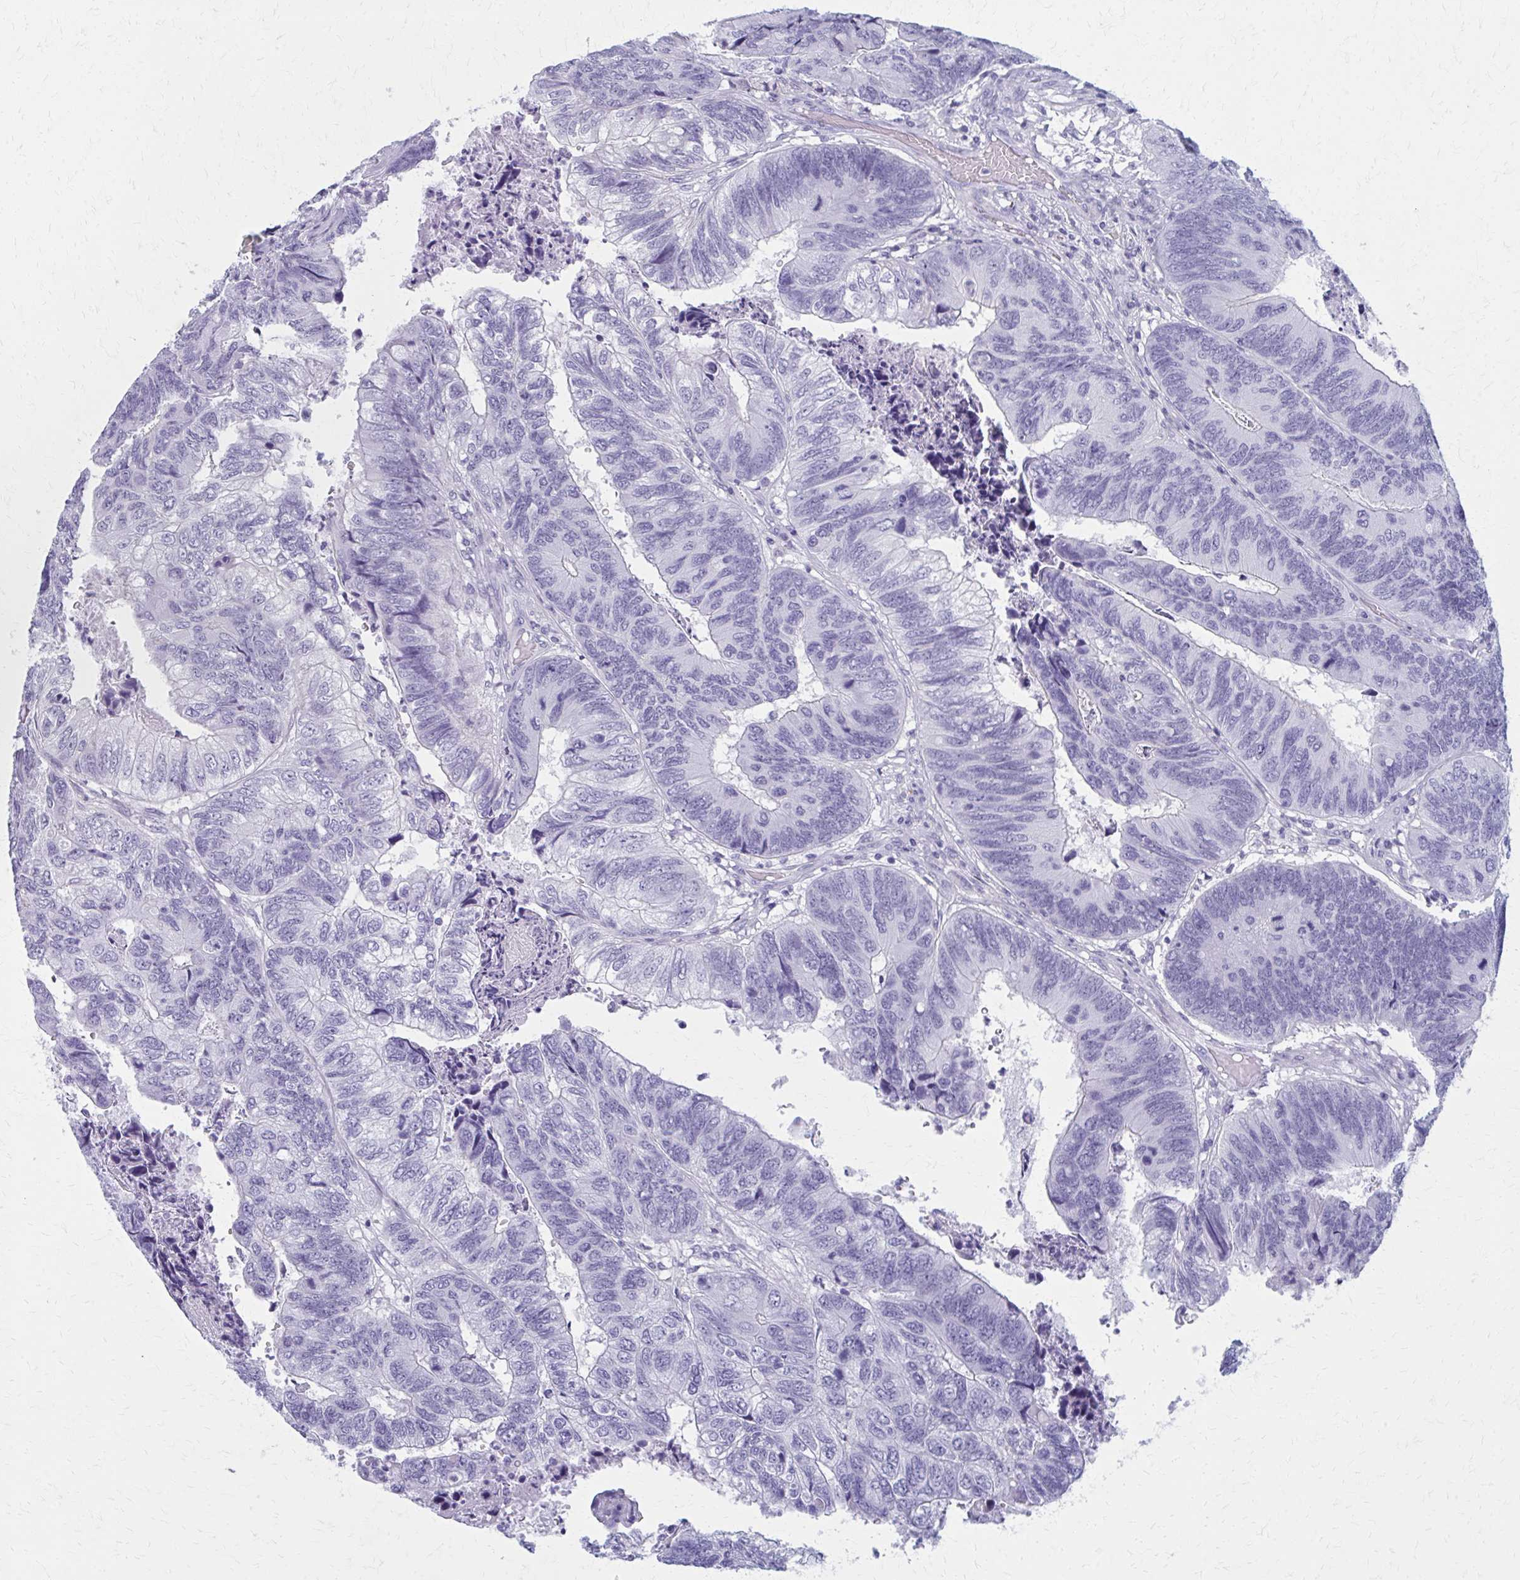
{"staining": {"intensity": "negative", "quantity": "none", "location": "none"}, "tissue": "colorectal cancer", "cell_type": "Tumor cells", "image_type": "cancer", "snomed": [{"axis": "morphology", "description": "Adenocarcinoma, NOS"}, {"axis": "topography", "description": "Colon"}], "caption": "Immunohistochemical staining of human adenocarcinoma (colorectal) exhibits no significant positivity in tumor cells.", "gene": "MPLKIP", "patient": {"sex": "female", "age": 67}}